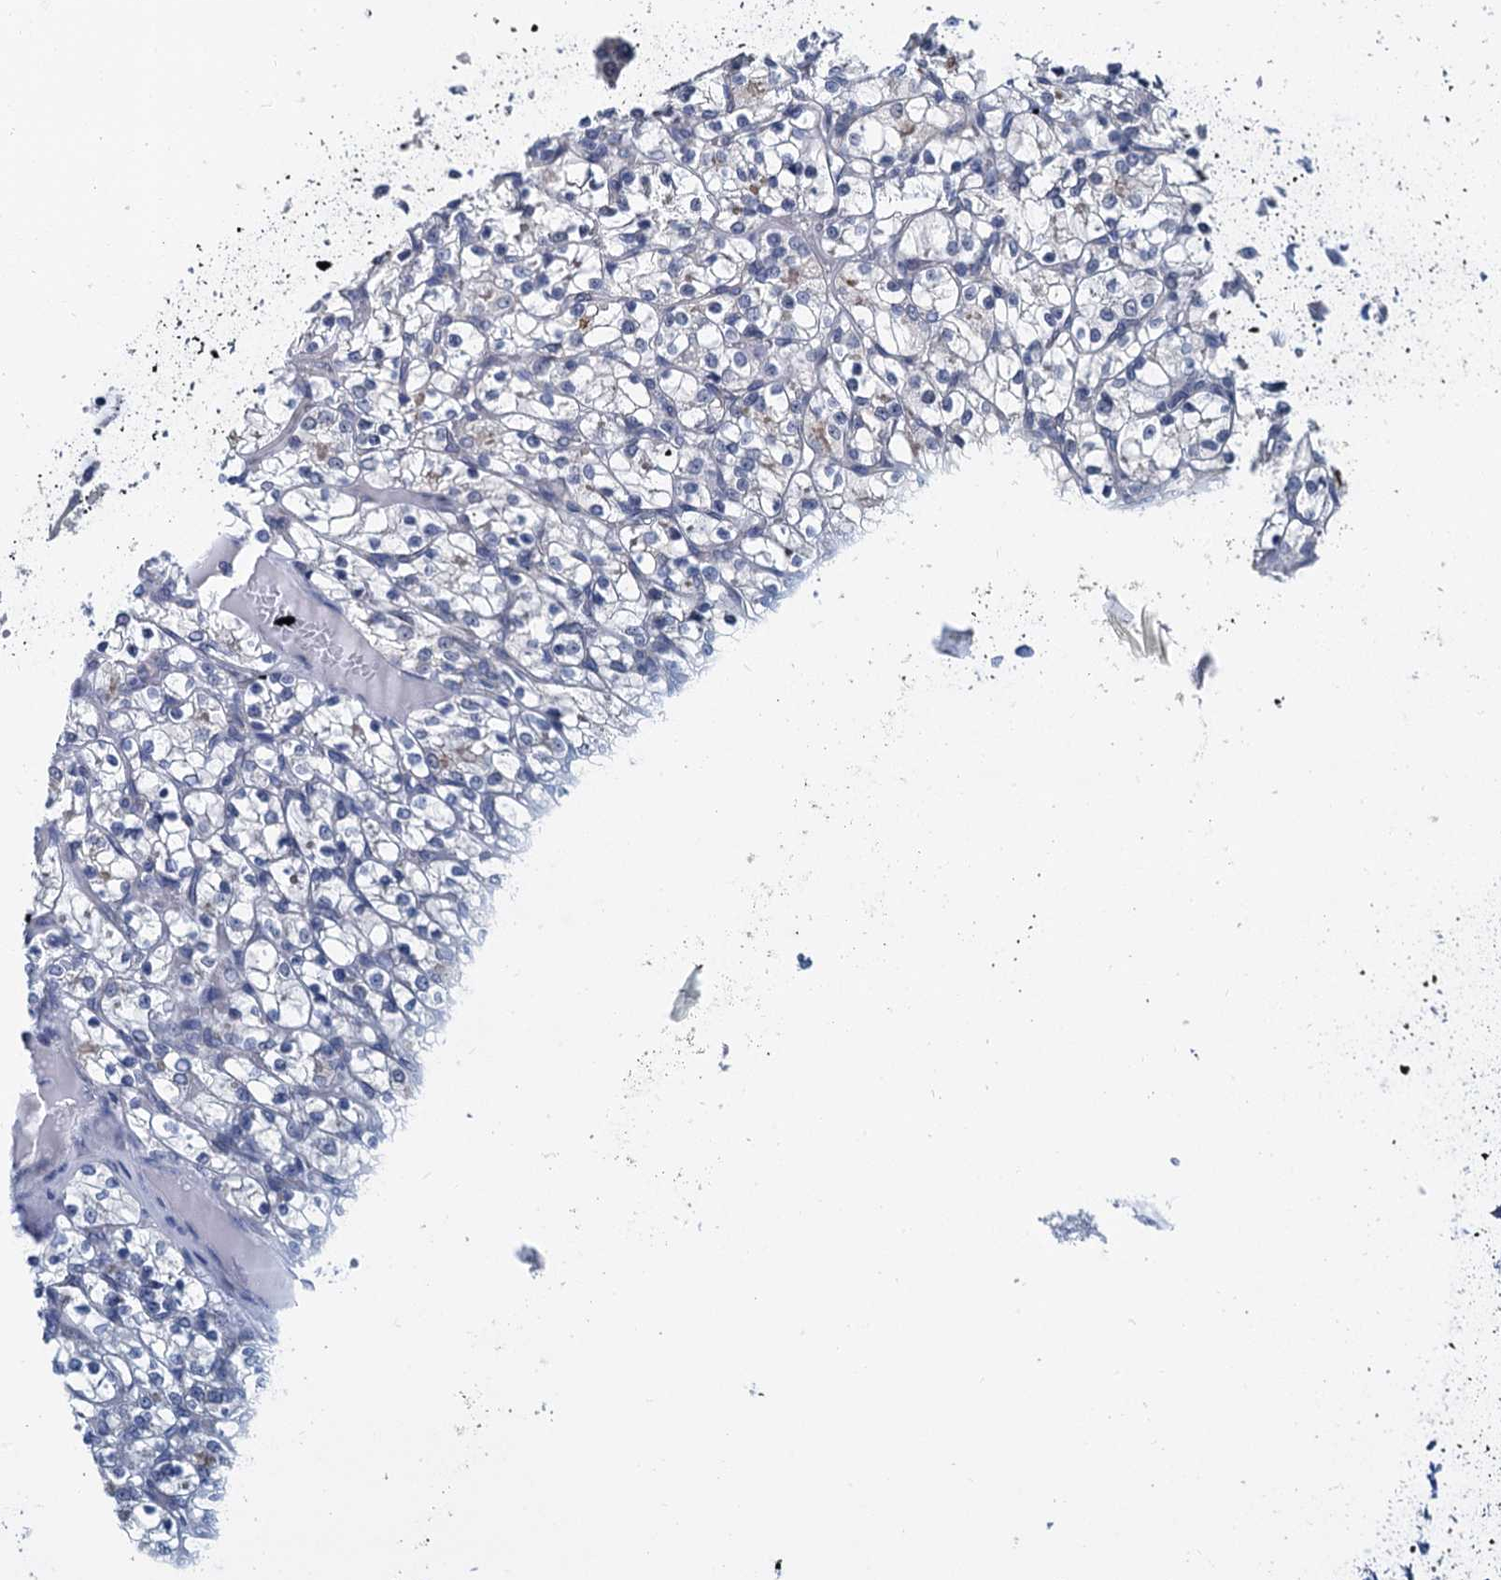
{"staining": {"intensity": "negative", "quantity": "none", "location": "none"}, "tissue": "renal cancer", "cell_type": "Tumor cells", "image_type": "cancer", "snomed": [{"axis": "morphology", "description": "Adenocarcinoma, NOS"}, {"axis": "topography", "description": "Kidney"}], "caption": "IHC micrograph of neoplastic tissue: human renal cancer stained with DAB reveals no significant protein expression in tumor cells. (DAB IHC visualized using brightfield microscopy, high magnification).", "gene": "MIOX", "patient": {"sex": "female", "age": 69}}